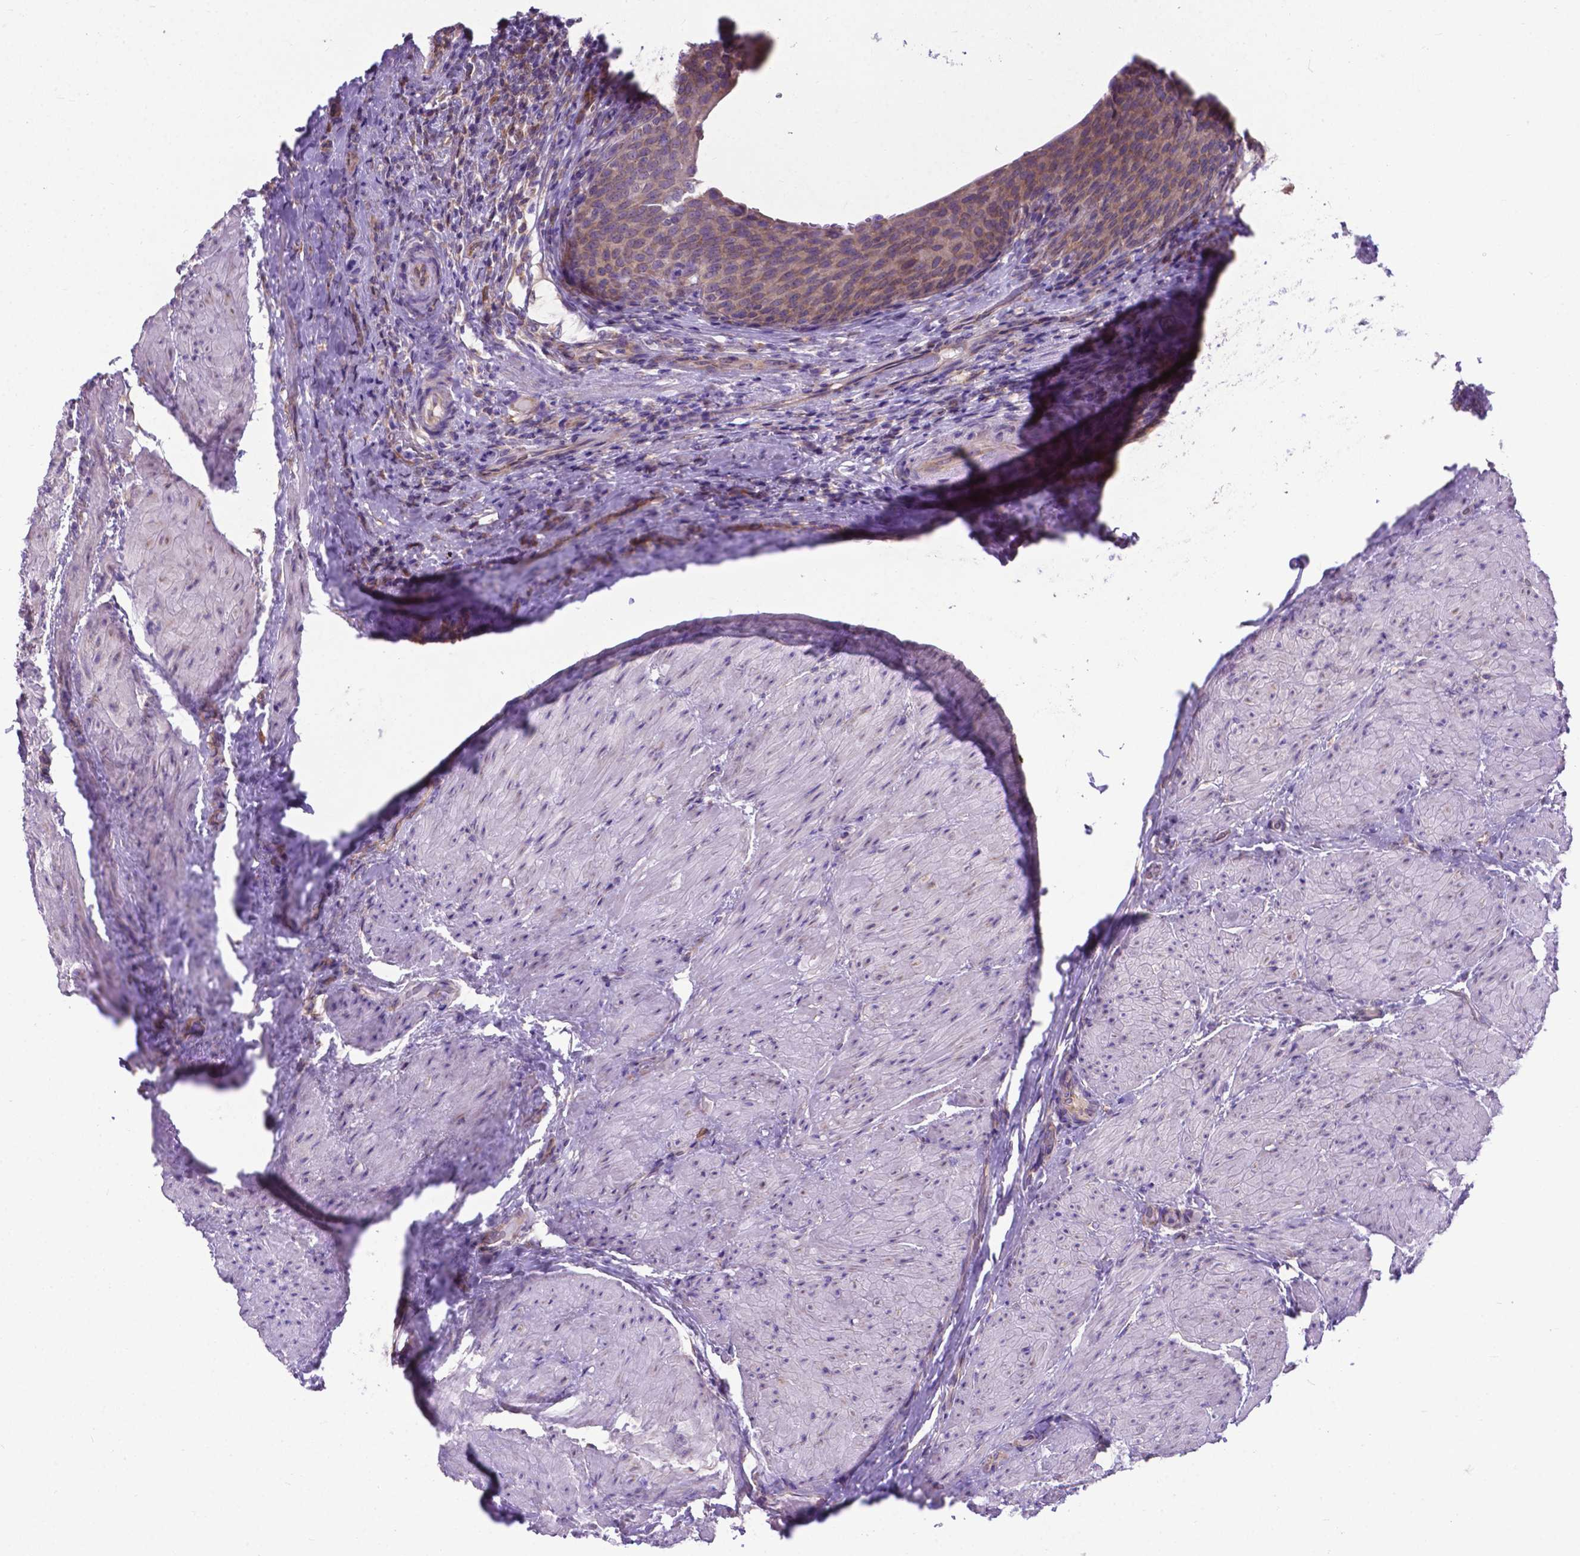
{"staining": {"intensity": "weak", "quantity": ">75%", "location": "cytoplasmic/membranous"}, "tissue": "urinary bladder", "cell_type": "Urothelial cells", "image_type": "normal", "snomed": [{"axis": "morphology", "description": "Normal tissue, NOS"}, {"axis": "topography", "description": "Urinary bladder"}, {"axis": "topography", "description": "Peripheral nerve tissue"}], "caption": "An IHC image of unremarkable tissue is shown. Protein staining in brown highlights weak cytoplasmic/membranous positivity in urinary bladder within urothelial cells.", "gene": "RPL6", "patient": {"sex": "male", "age": 66}}